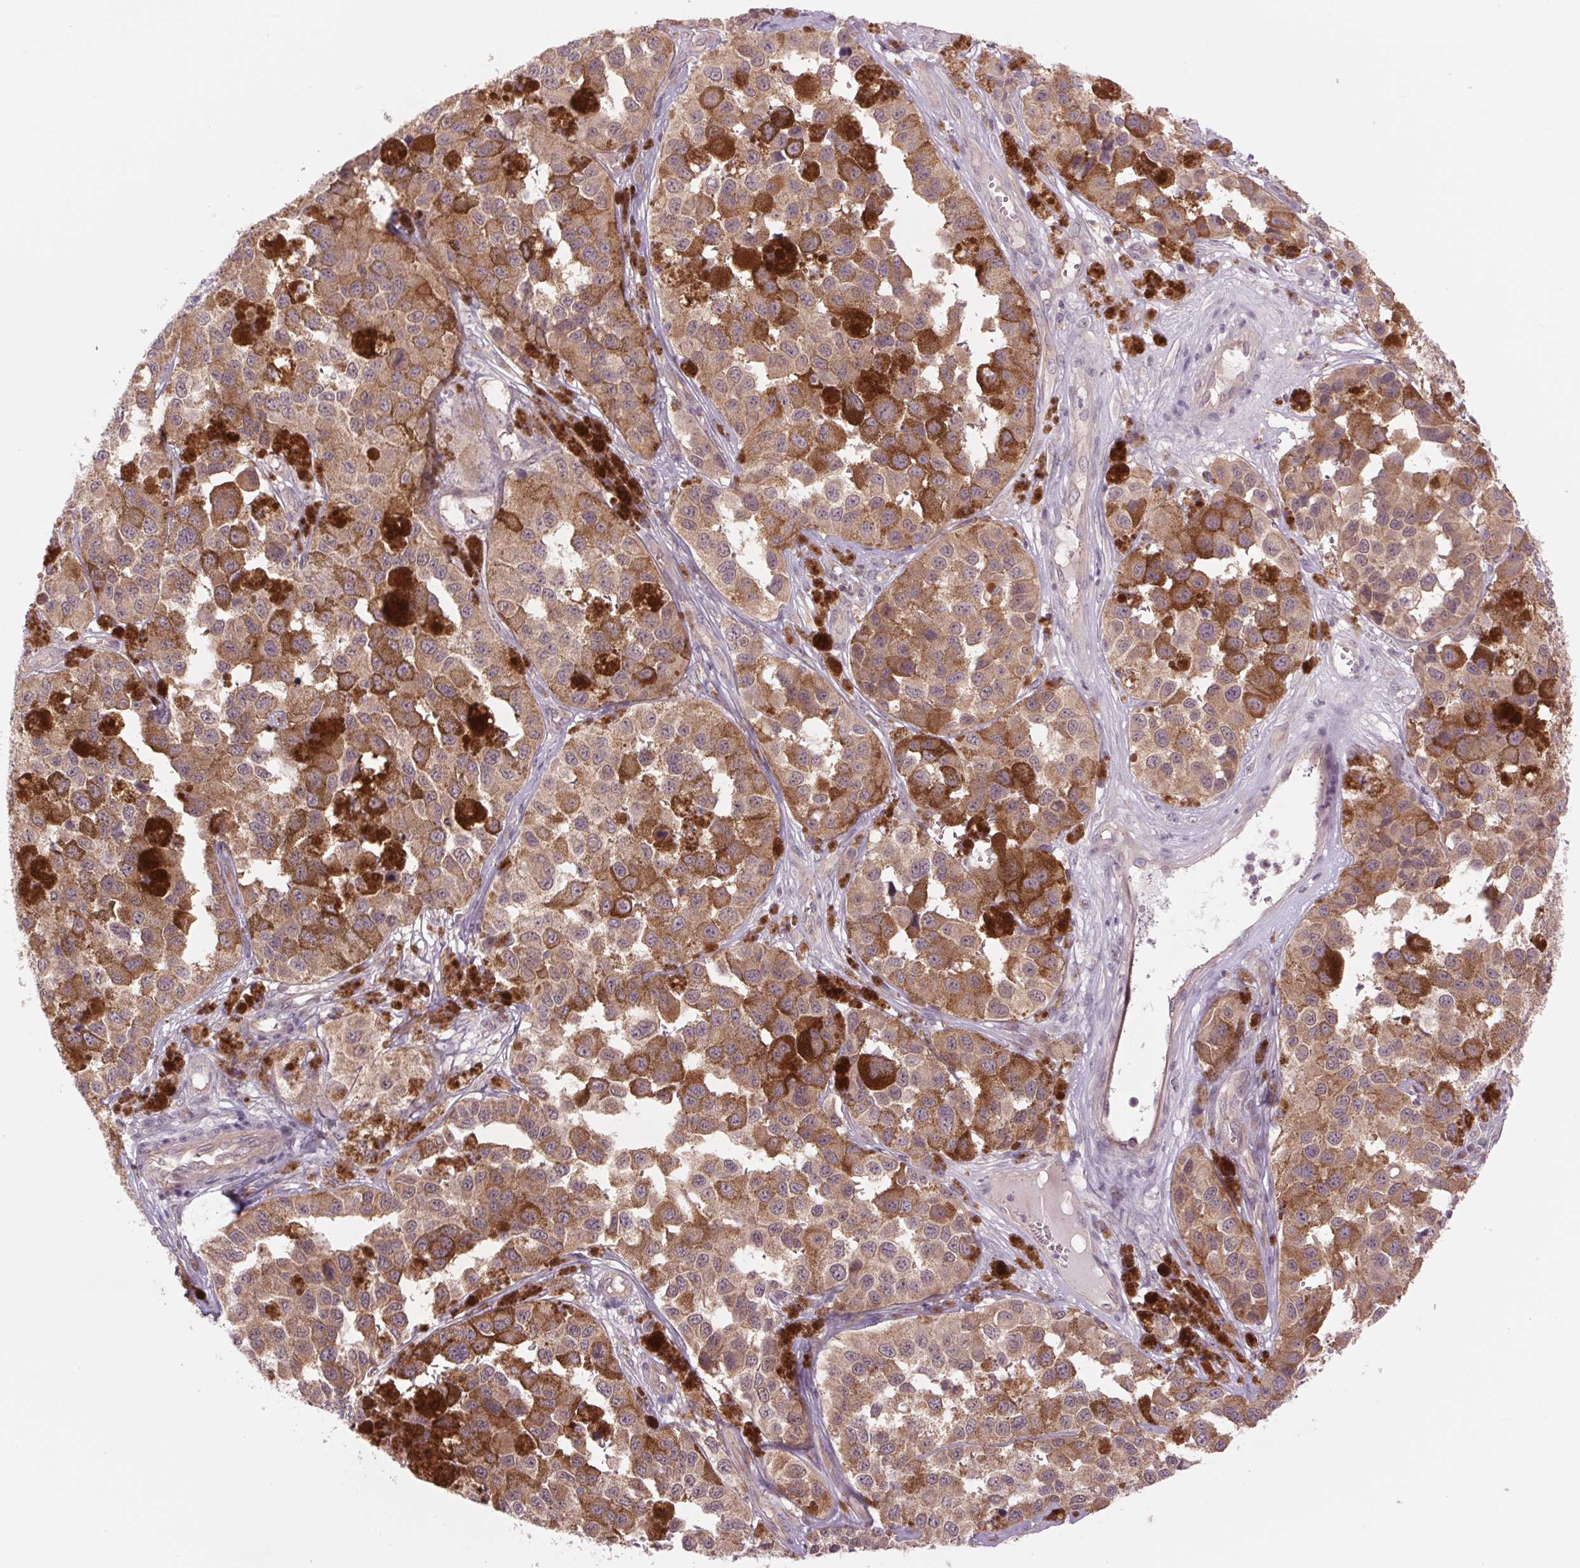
{"staining": {"intensity": "weak", "quantity": ">75%", "location": "cytoplasmic/membranous"}, "tissue": "melanoma", "cell_type": "Tumor cells", "image_type": "cancer", "snomed": [{"axis": "morphology", "description": "Malignant melanoma, NOS"}, {"axis": "topography", "description": "Skin"}], "caption": "Immunohistochemical staining of human melanoma displays low levels of weak cytoplasmic/membranous positivity in about >75% of tumor cells. (Brightfield microscopy of DAB IHC at high magnification).", "gene": "SH3RF2", "patient": {"sex": "female", "age": 58}}